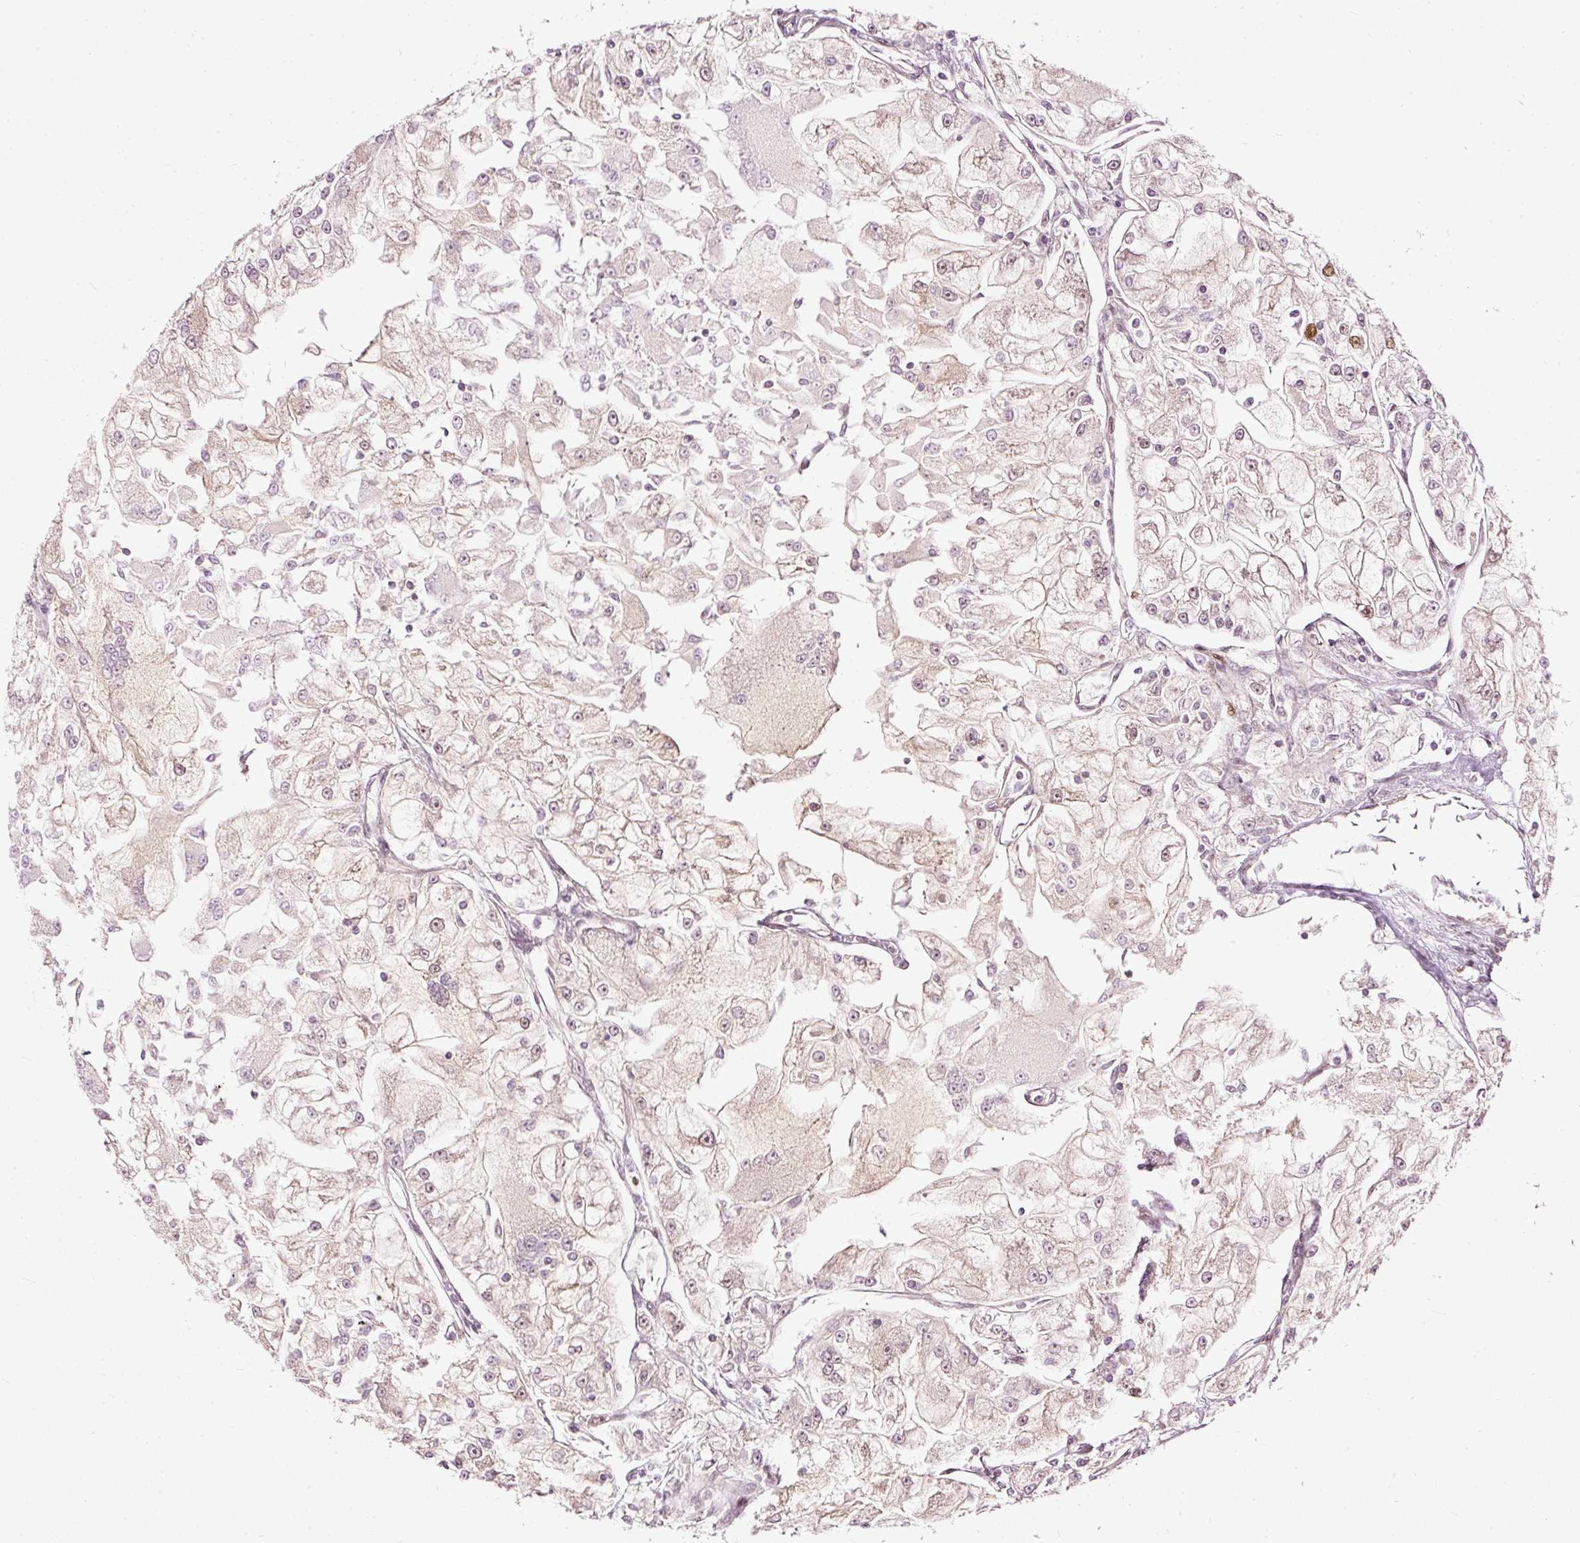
{"staining": {"intensity": "weak", "quantity": "<25%", "location": "cytoplasmic/membranous"}, "tissue": "renal cancer", "cell_type": "Tumor cells", "image_type": "cancer", "snomed": [{"axis": "morphology", "description": "Adenocarcinoma, NOS"}, {"axis": "topography", "description": "Kidney"}], "caption": "Tumor cells show no significant staining in renal adenocarcinoma. Nuclei are stained in blue.", "gene": "ZNF778", "patient": {"sex": "female", "age": 72}}